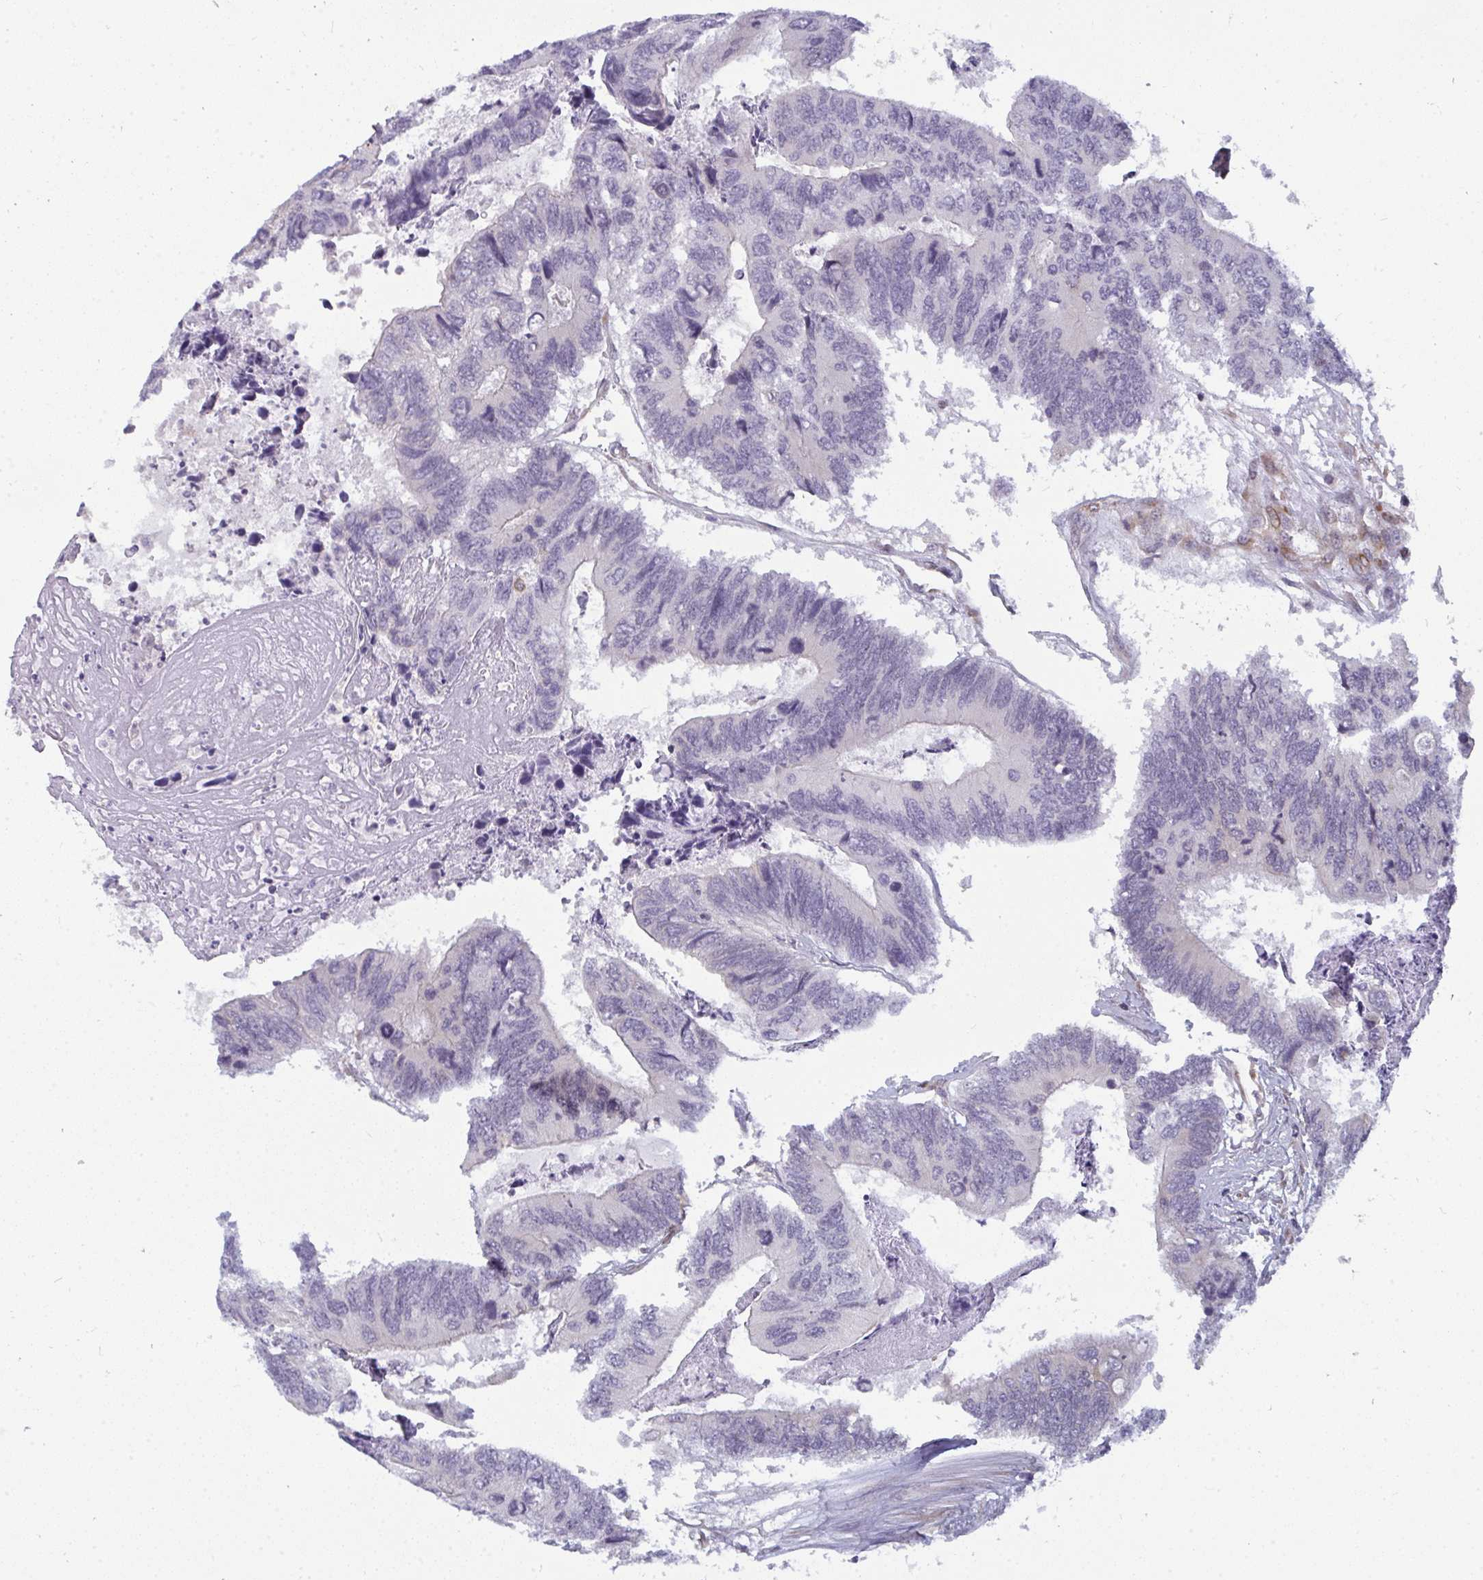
{"staining": {"intensity": "negative", "quantity": "none", "location": "none"}, "tissue": "colorectal cancer", "cell_type": "Tumor cells", "image_type": "cancer", "snomed": [{"axis": "morphology", "description": "Adenocarcinoma, NOS"}, {"axis": "topography", "description": "Colon"}], "caption": "Colorectal adenocarcinoma was stained to show a protein in brown. There is no significant staining in tumor cells.", "gene": "LYSMD4", "patient": {"sex": "female", "age": 67}}